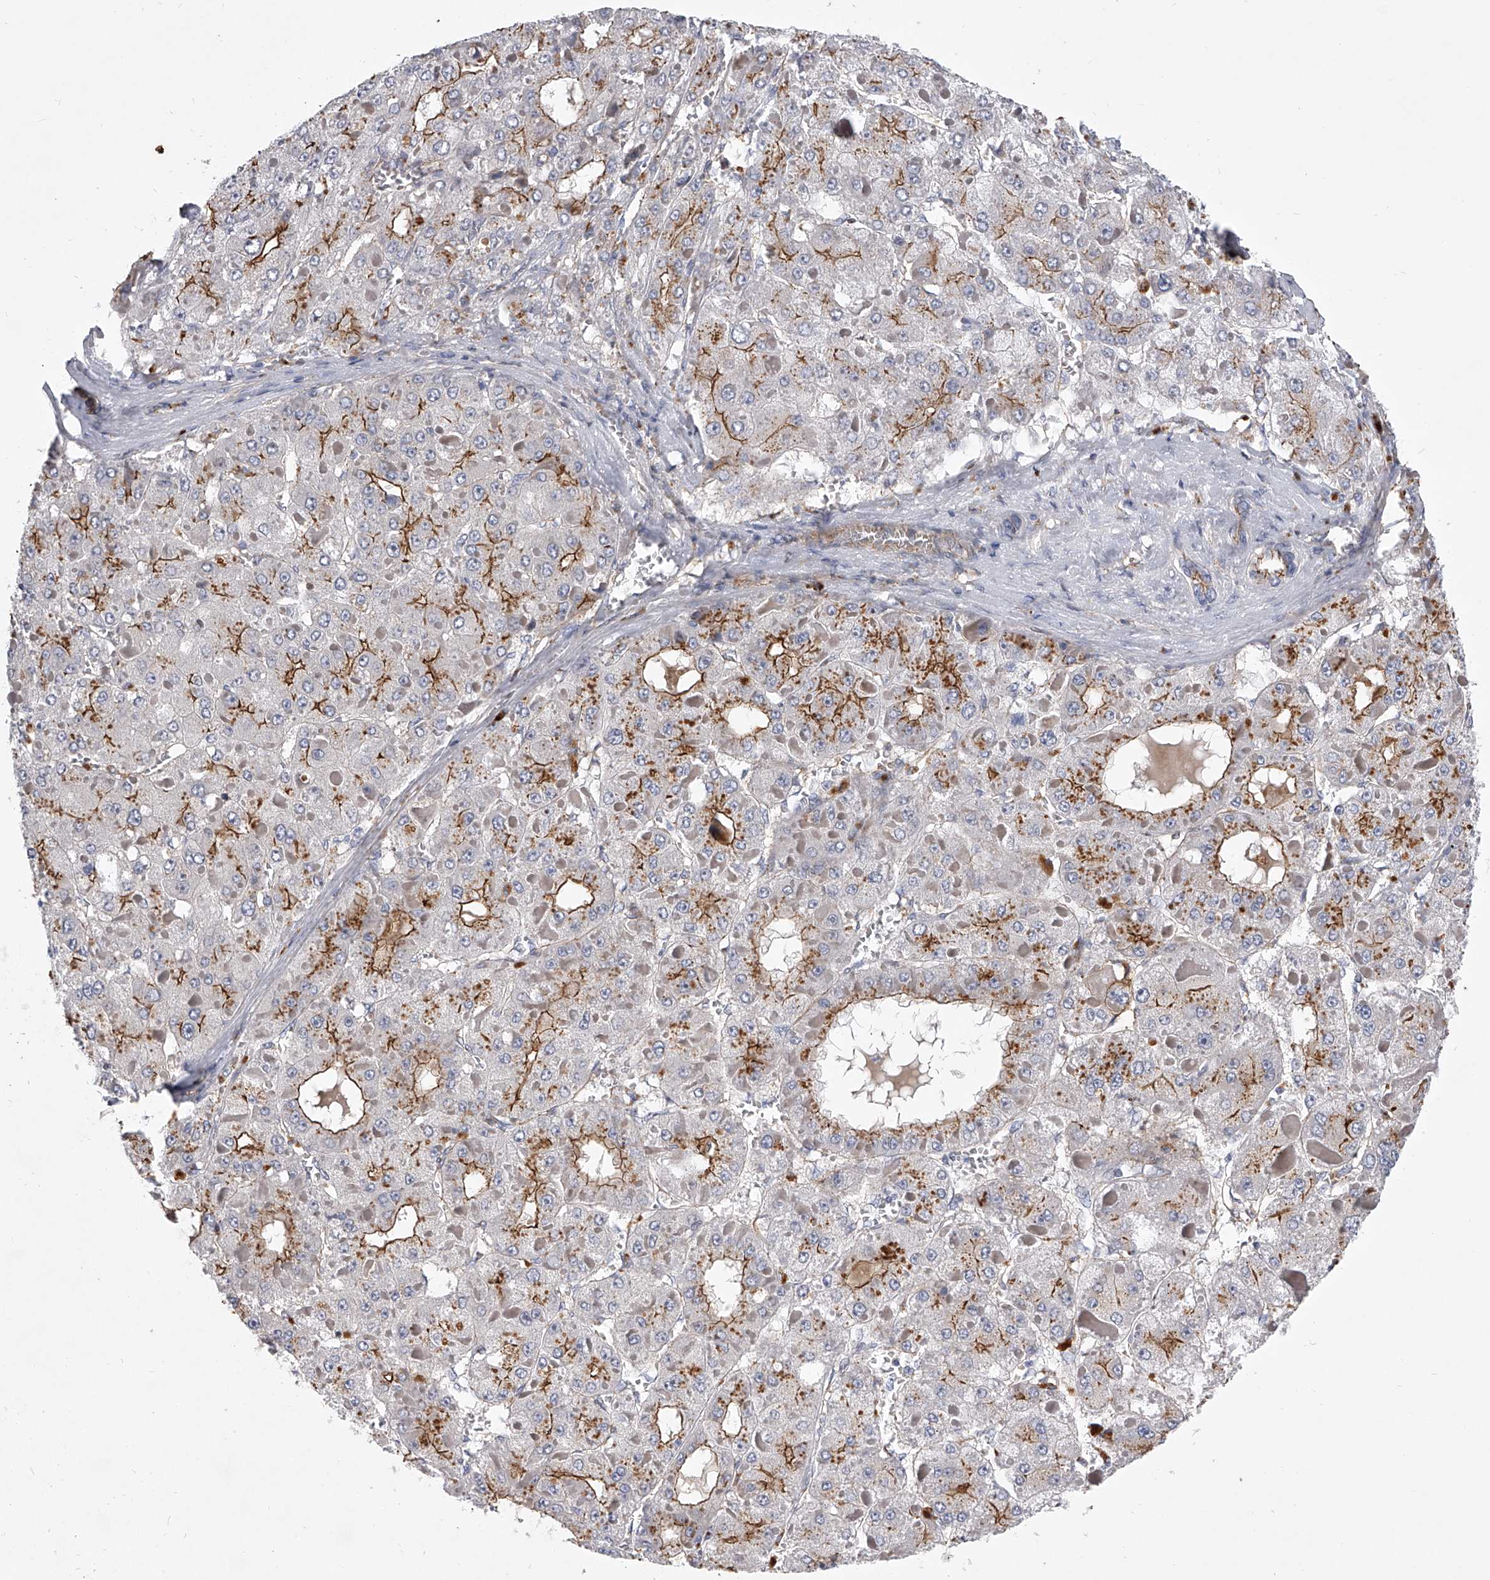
{"staining": {"intensity": "moderate", "quantity": "25%-75%", "location": "cytoplasmic/membranous"}, "tissue": "liver cancer", "cell_type": "Tumor cells", "image_type": "cancer", "snomed": [{"axis": "morphology", "description": "Carcinoma, Hepatocellular, NOS"}, {"axis": "topography", "description": "Liver"}], "caption": "Immunohistochemistry (IHC) image of human hepatocellular carcinoma (liver) stained for a protein (brown), which exhibits medium levels of moderate cytoplasmic/membranous positivity in about 25%-75% of tumor cells.", "gene": "MINDY4", "patient": {"sex": "female", "age": 73}}